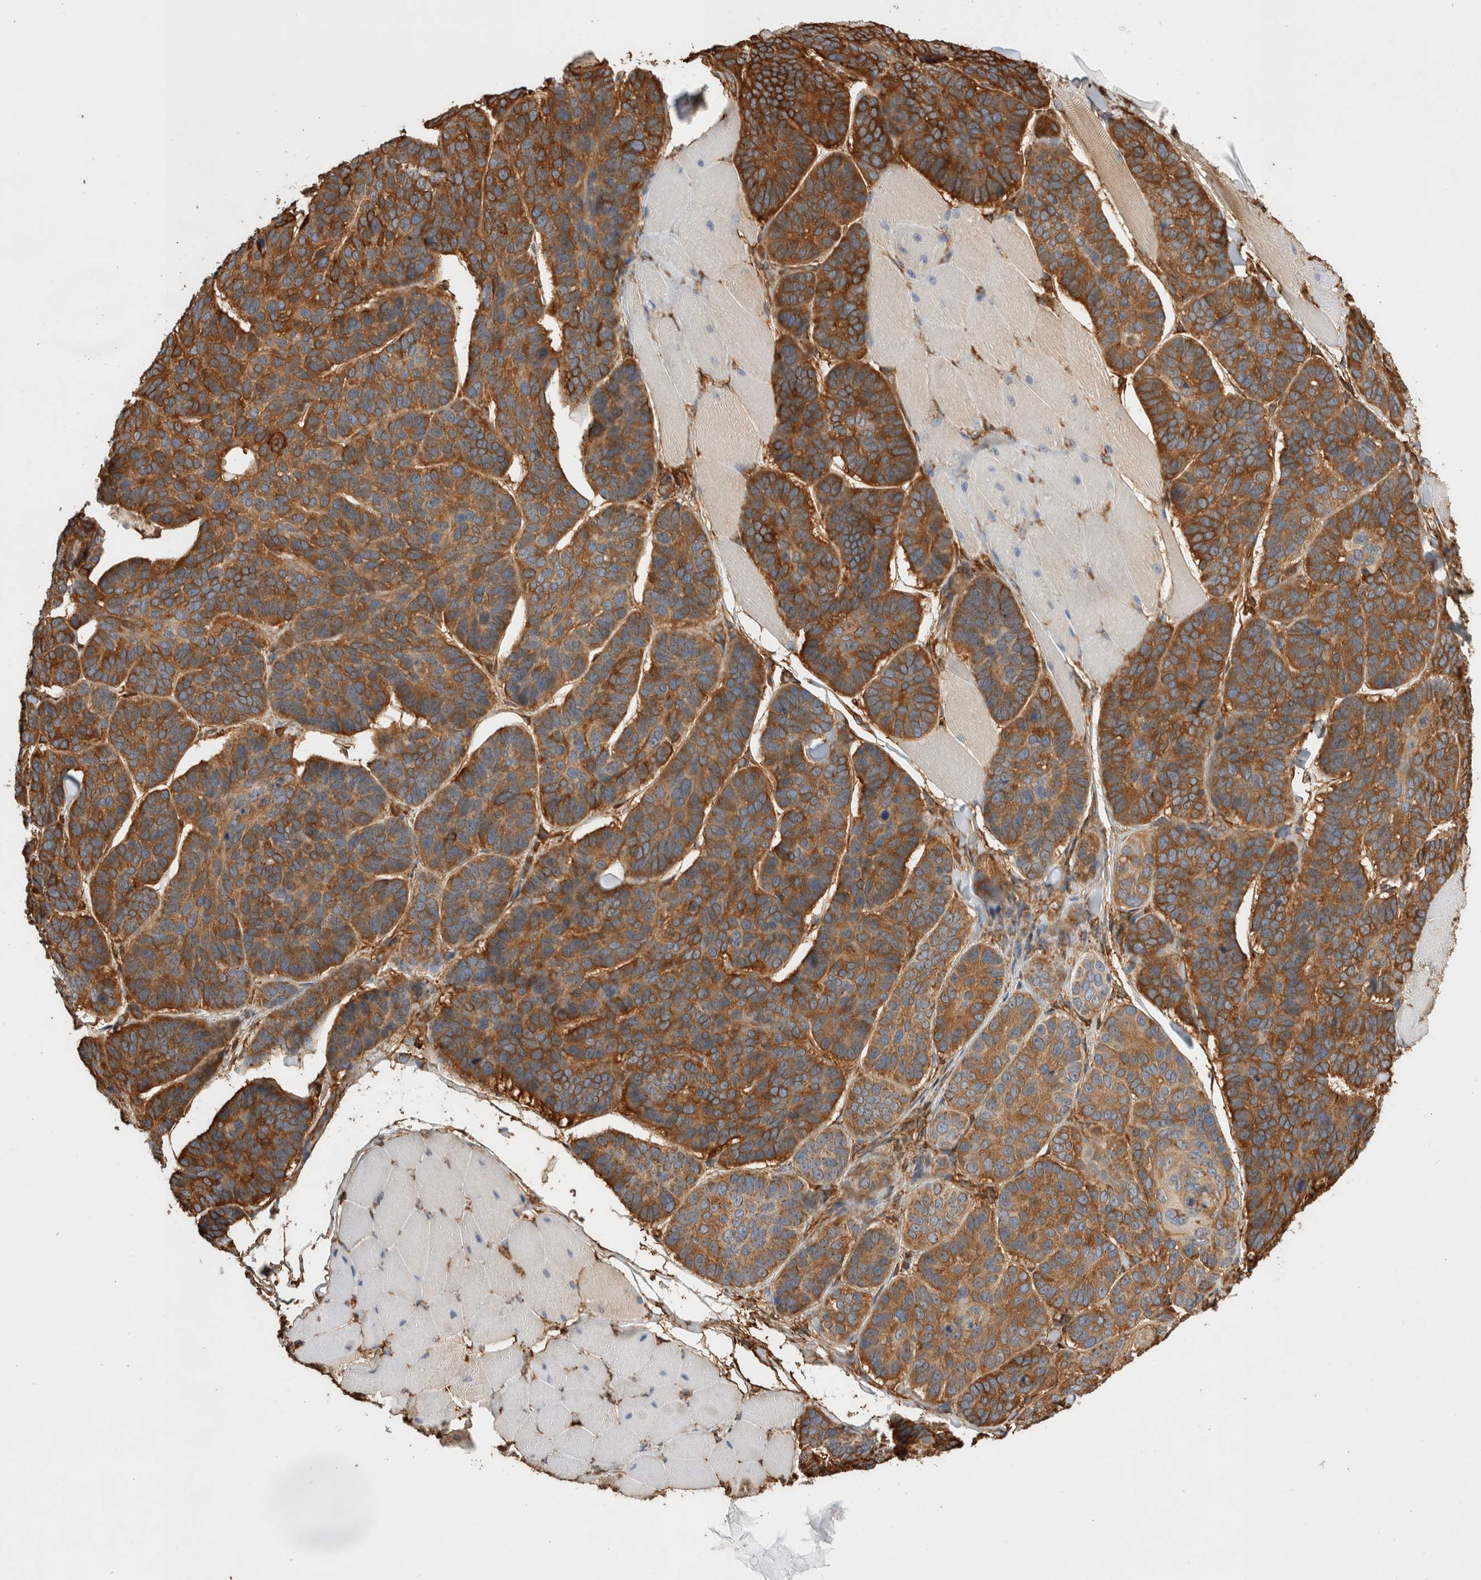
{"staining": {"intensity": "strong", "quantity": ">75%", "location": "cytoplasmic/membranous"}, "tissue": "skin cancer", "cell_type": "Tumor cells", "image_type": "cancer", "snomed": [{"axis": "morphology", "description": "Basal cell carcinoma"}, {"axis": "topography", "description": "Skin"}], "caption": "This histopathology image displays skin cancer stained with immunohistochemistry to label a protein in brown. The cytoplasmic/membranous of tumor cells show strong positivity for the protein. Nuclei are counter-stained blue.", "gene": "ZNF397", "patient": {"sex": "male", "age": 62}}